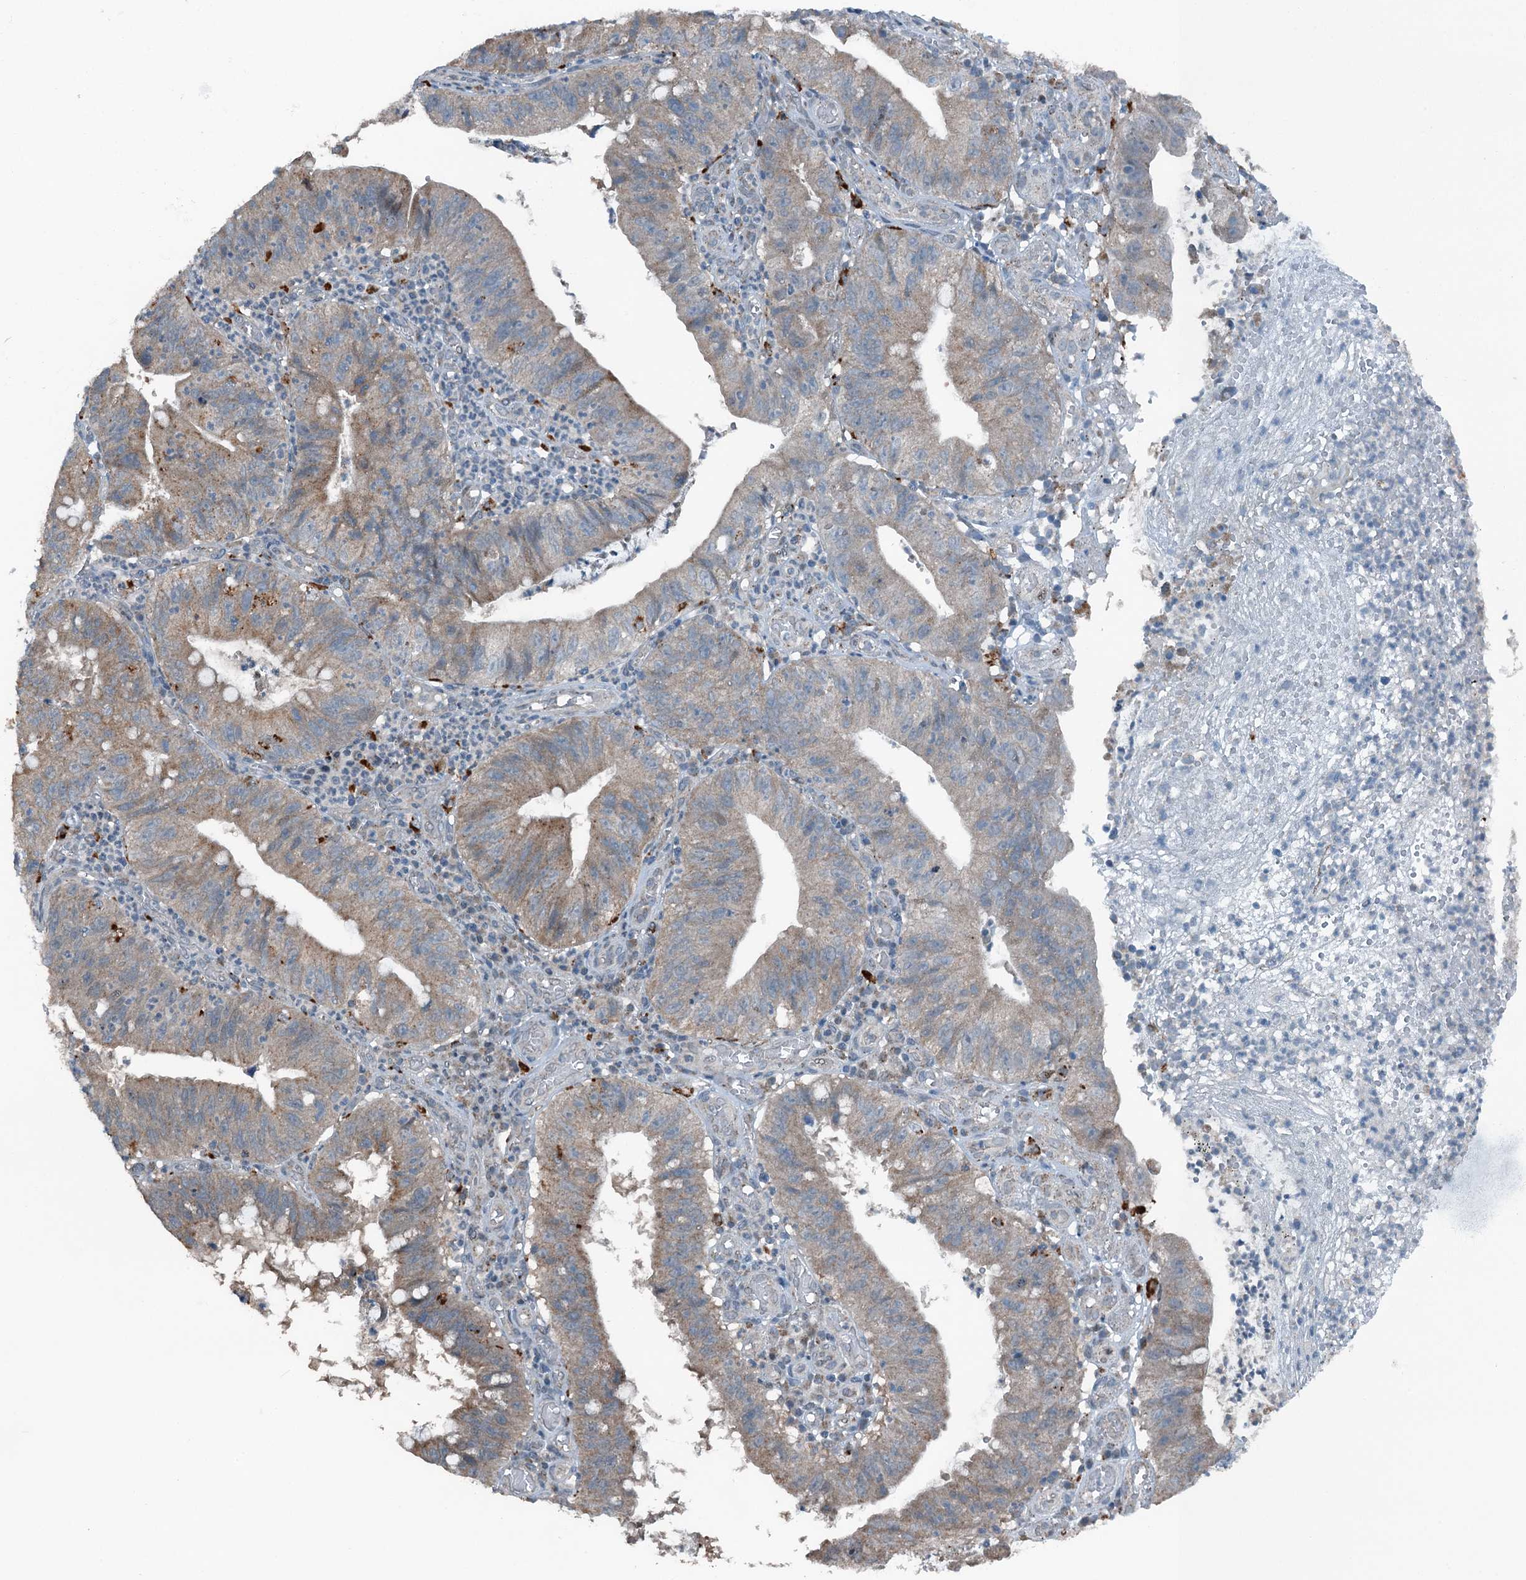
{"staining": {"intensity": "weak", "quantity": ">75%", "location": "cytoplasmic/membranous"}, "tissue": "stomach cancer", "cell_type": "Tumor cells", "image_type": "cancer", "snomed": [{"axis": "morphology", "description": "Adenocarcinoma, NOS"}, {"axis": "topography", "description": "Stomach"}], "caption": "An image of stomach cancer (adenocarcinoma) stained for a protein exhibits weak cytoplasmic/membranous brown staining in tumor cells. (DAB (3,3'-diaminobenzidine) IHC with brightfield microscopy, high magnification).", "gene": "BMERB1", "patient": {"sex": "male", "age": 59}}